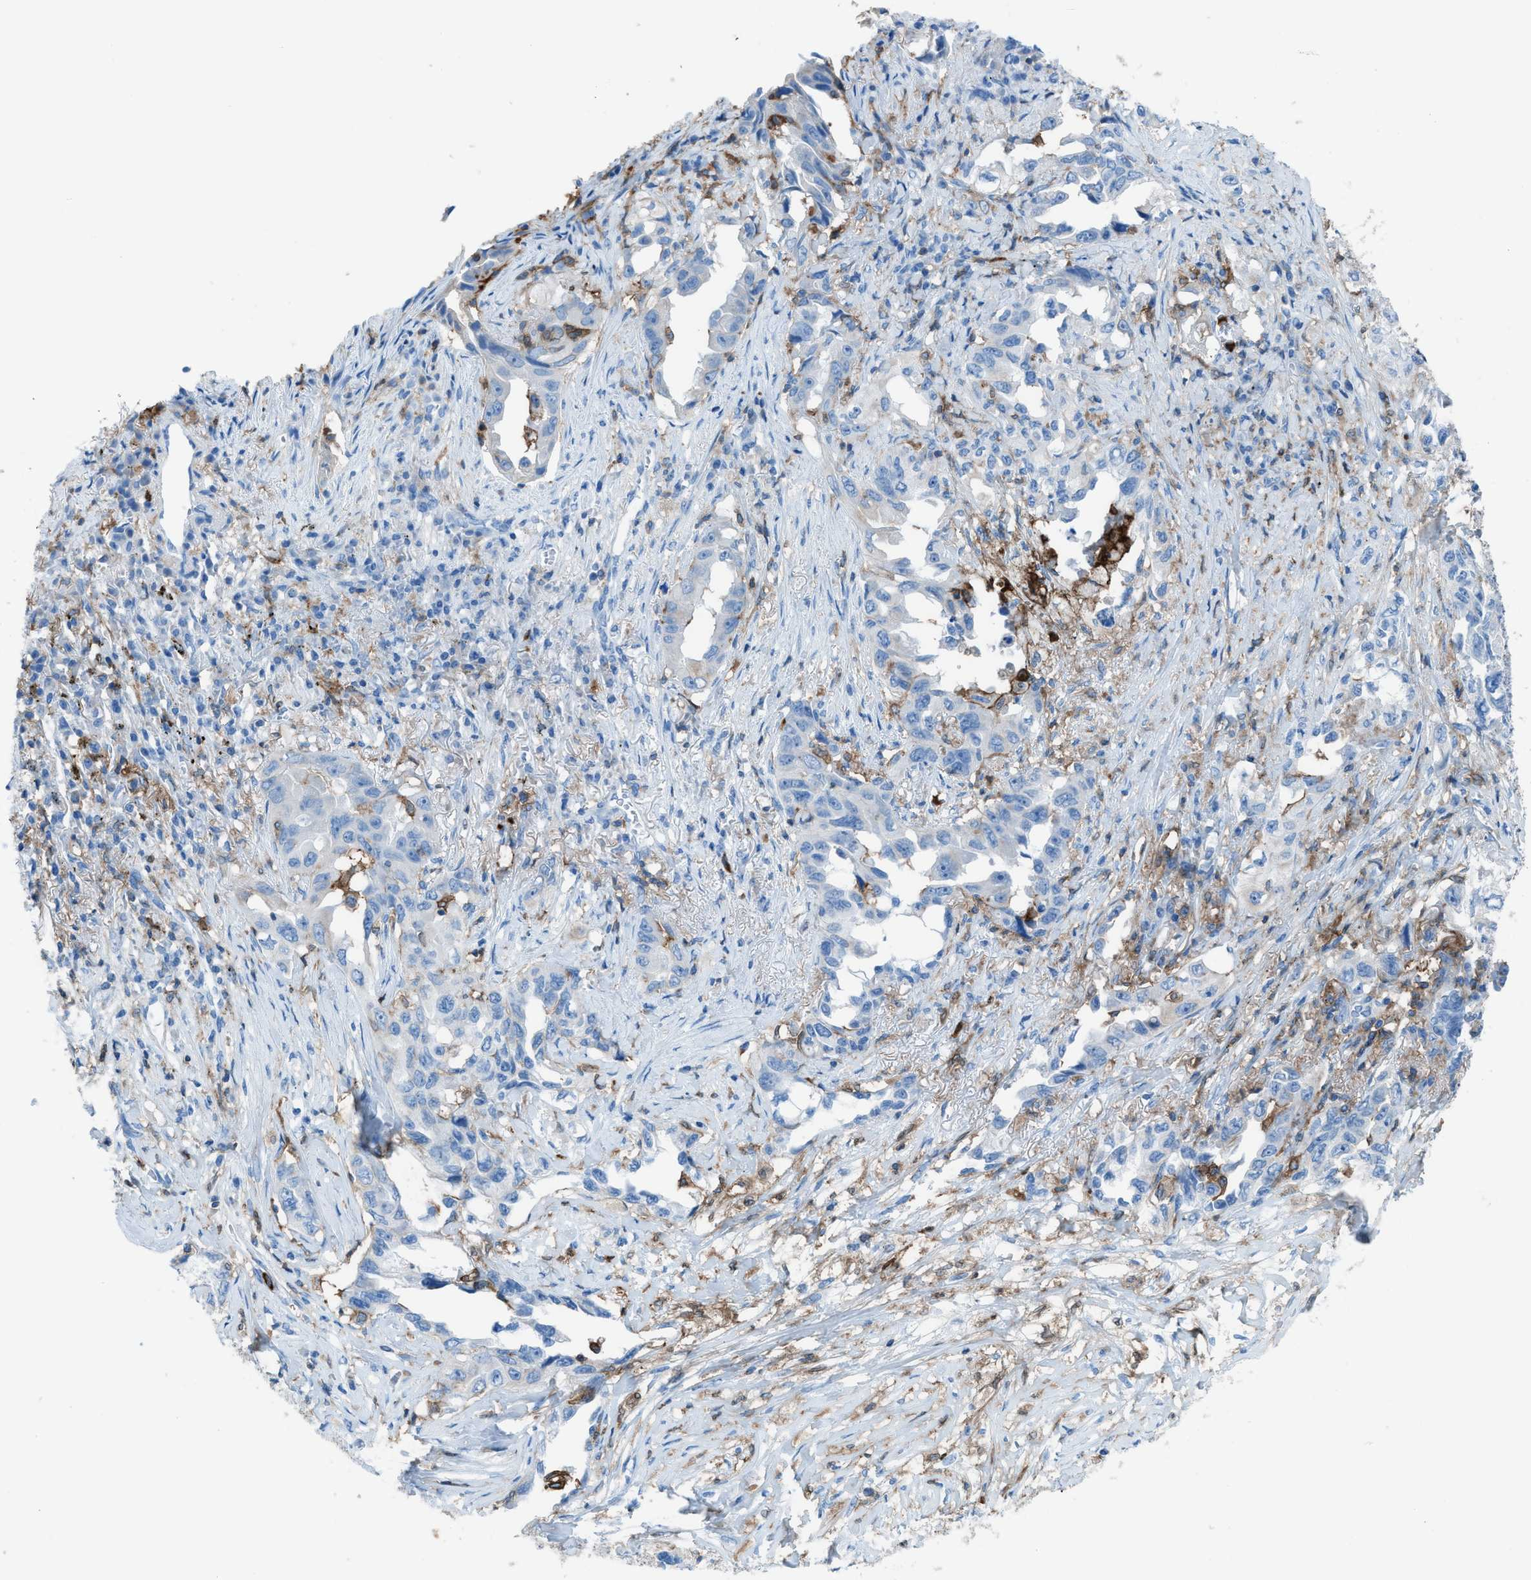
{"staining": {"intensity": "negative", "quantity": "none", "location": "none"}, "tissue": "lung cancer", "cell_type": "Tumor cells", "image_type": "cancer", "snomed": [{"axis": "morphology", "description": "Adenocarcinoma, NOS"}, {"axis": "topography", "description": "Lung"}], "caption": "Histopathology image shows no significant protein expression in tumor cells of lung adenocarcinoma.", "gene": "ITGB2", "patient": {"sex": "female", "age": 51}}